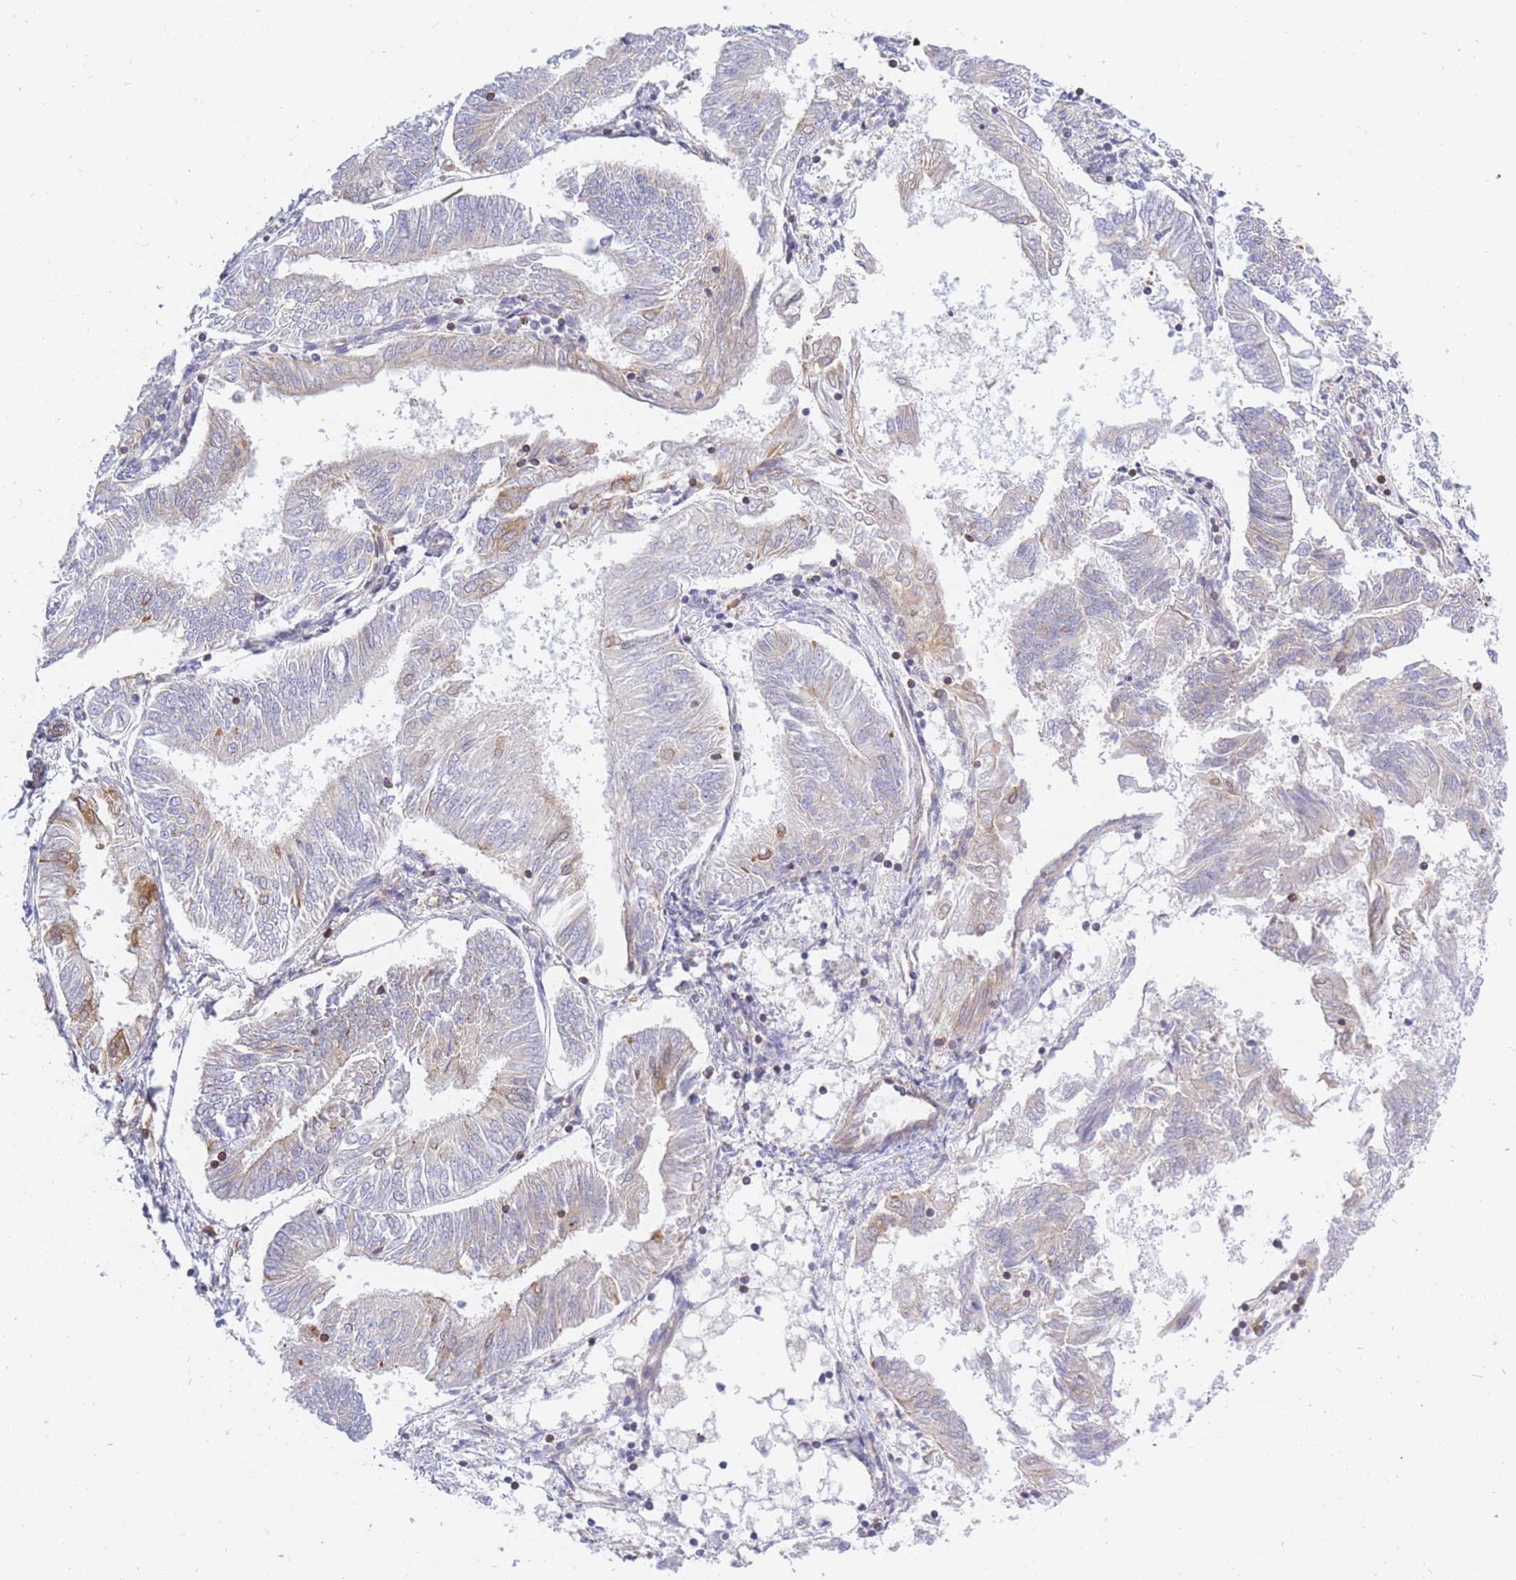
{"staining": {"intensity": "moderate", "quantity": "<25%", "location": "cytoplasmic/membranous"}, "tissue": "endometrial cancer", "cell_type": "Tumor cells", "image_type": "cancer", "snomed": [{"axis": "morphology", "description": "Adenocarcinoma, NOS"}, {"axis": "topography", "description": "Endometrium"}], "caption": "A brown stain shows moderate cytoplasmic/membranous expression of a protein in human endometrial cancer tumor cells.", "gene": "REM1", "patient": {"sex": "female", "age": 58}}